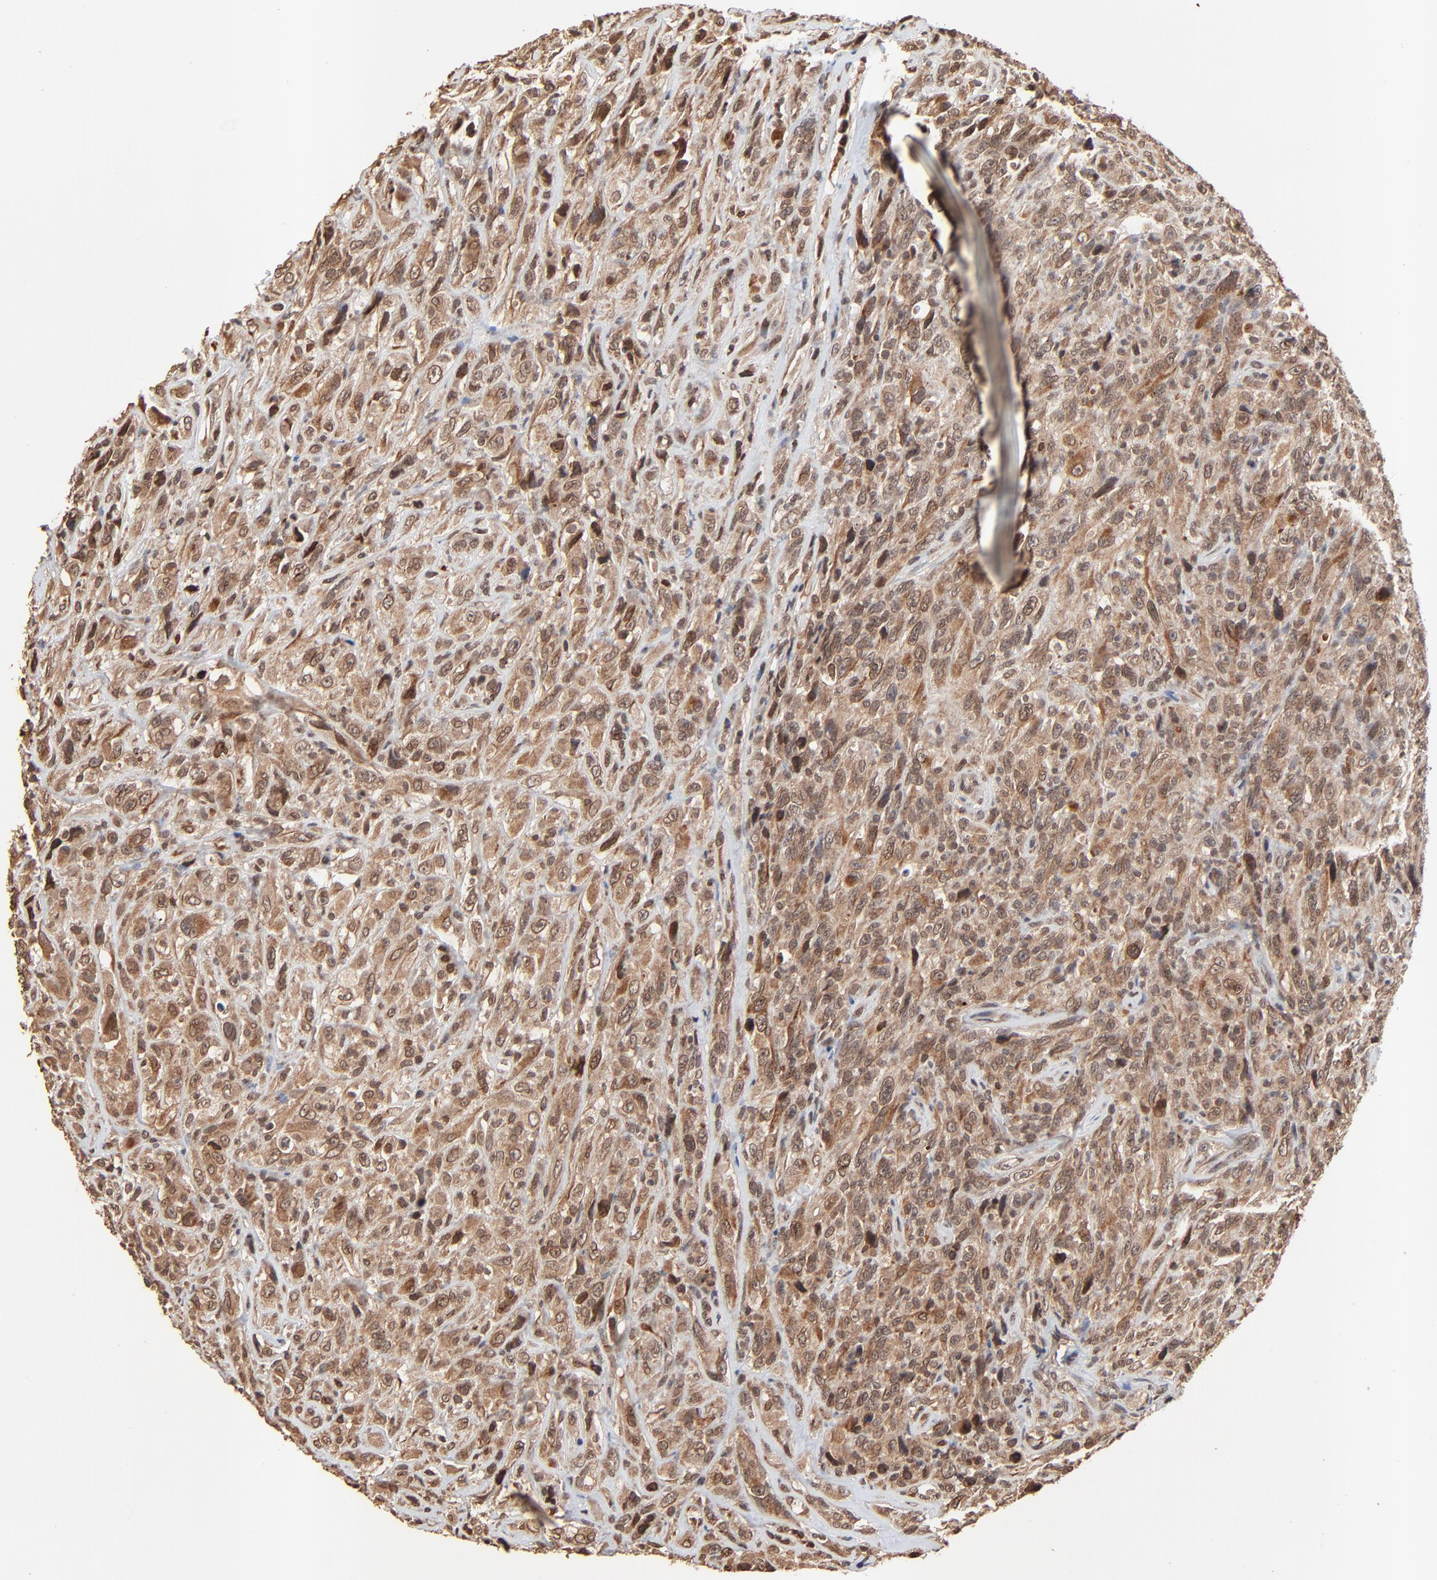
{"staining": {"intensity": "moderate", "quantity": ">75%", "location": "cytoplasmic/membranous"}, "tissue": "glioma", "cell_type": "Tumor cells", "image_type": "cancer", "snomed": [{"axis": "morphology", "description": "Glioma, malignant, High grade"}, {"axis": "topography", "description": "Brain"}], "caption": "Immunohistochemical staining of human glioma shows medium levels of moderate cytoplasmic/membranous staining in about >75% of tumor cells.", "gene": "FAM227A", "patient": {"sex": "male", "age": 48}}